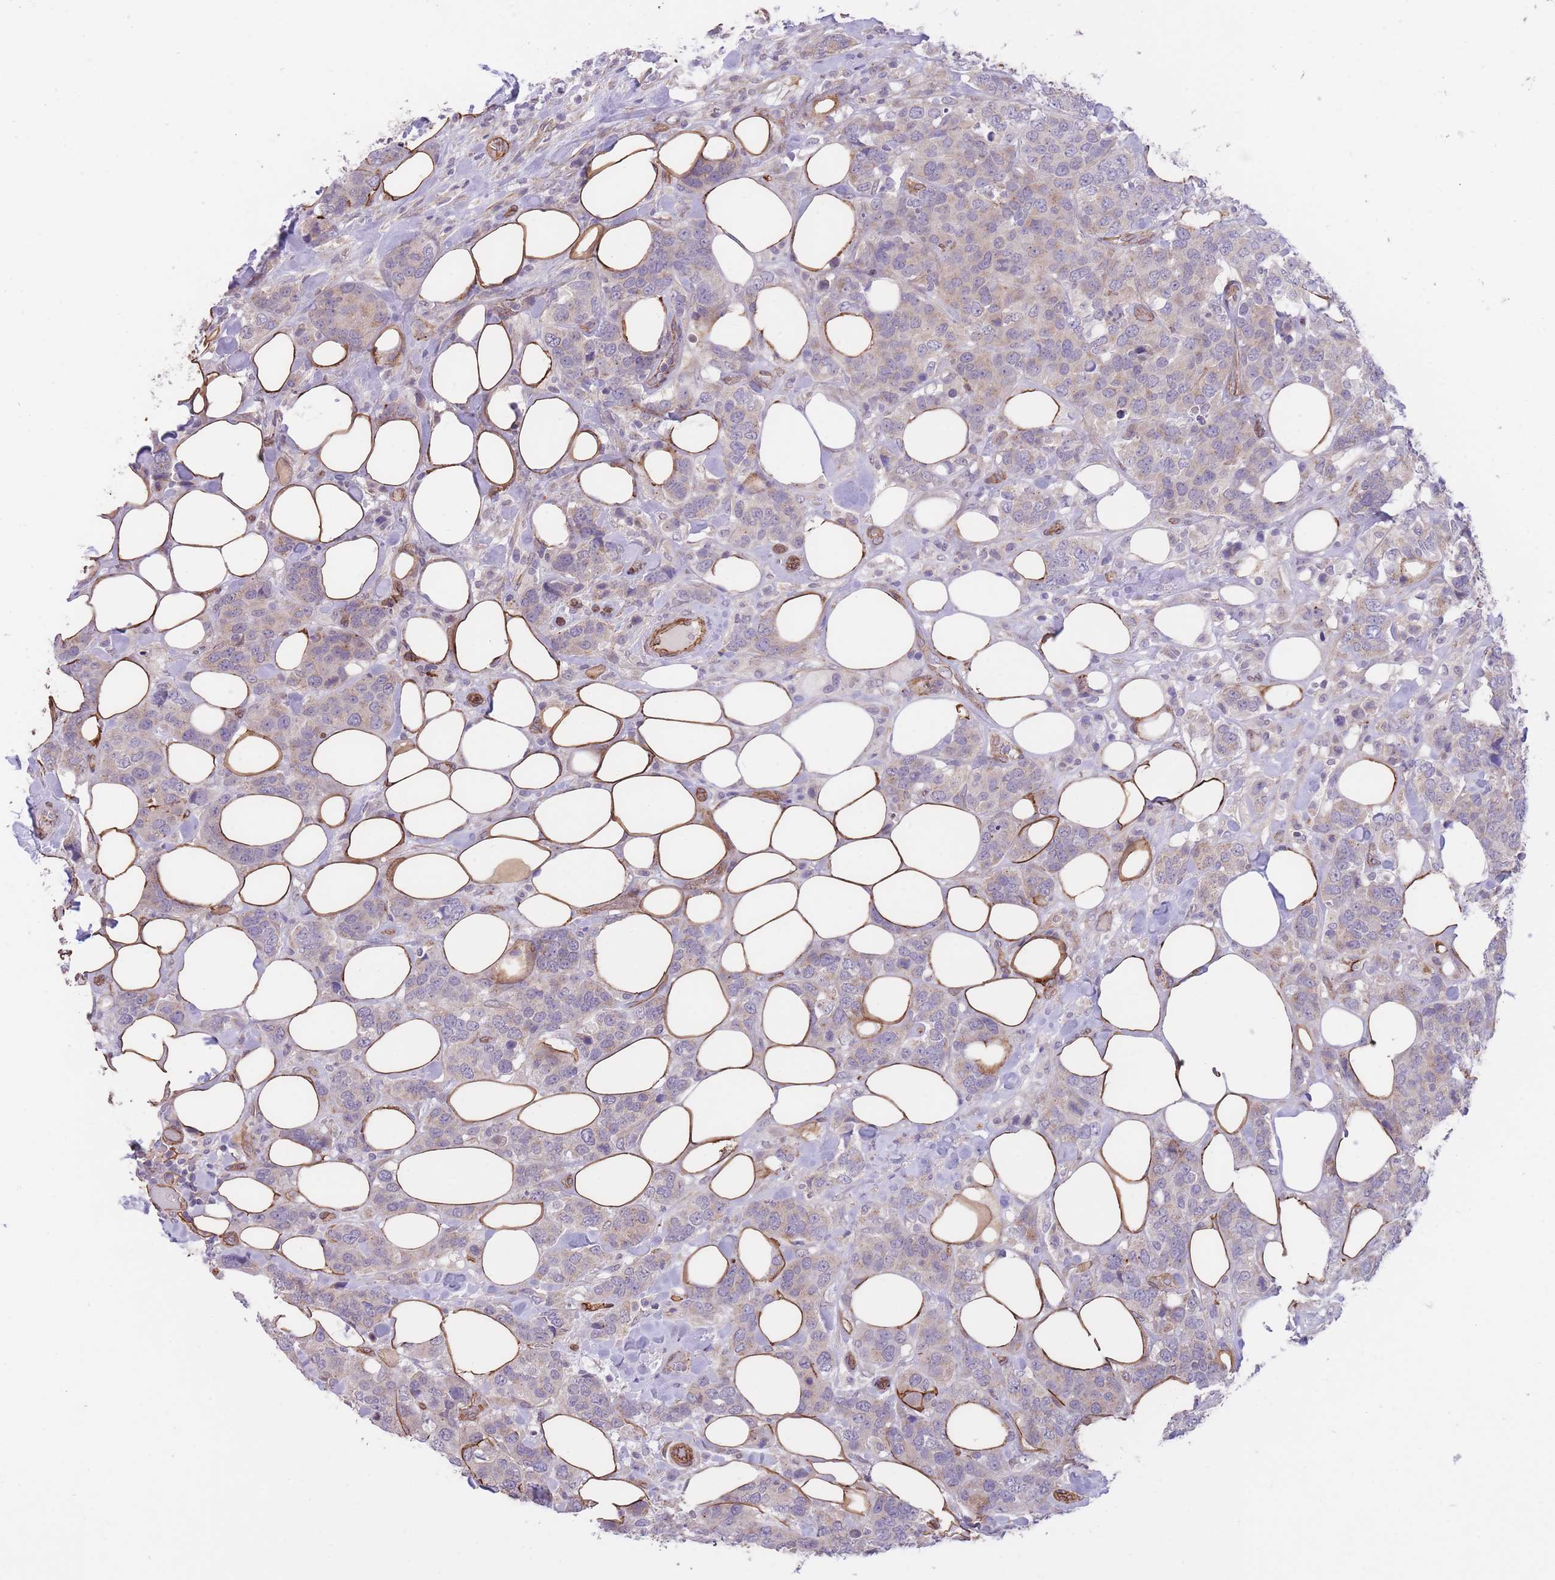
{"staining": {"intensity": "weak", "quantity": "25%-75%", "location": "cytoplasmic/membranous"}, "tissue": "breast cancer", "cell_type": "Tumor cells", "image_type": "cancer", "snomed": [{"axis": "morphology", "description": "Lobular carcinoma"}, {"axis": "topography", "description": "Breast"}], "caption": "Immunohistochemistry of breast lobular carcinoma reveals low levels of weak cytoplasmic/membranous expression in about 25%-75% of tumor cells.", "gene": "QTRT1", "patient": {"sex": "female", "age": 59}}